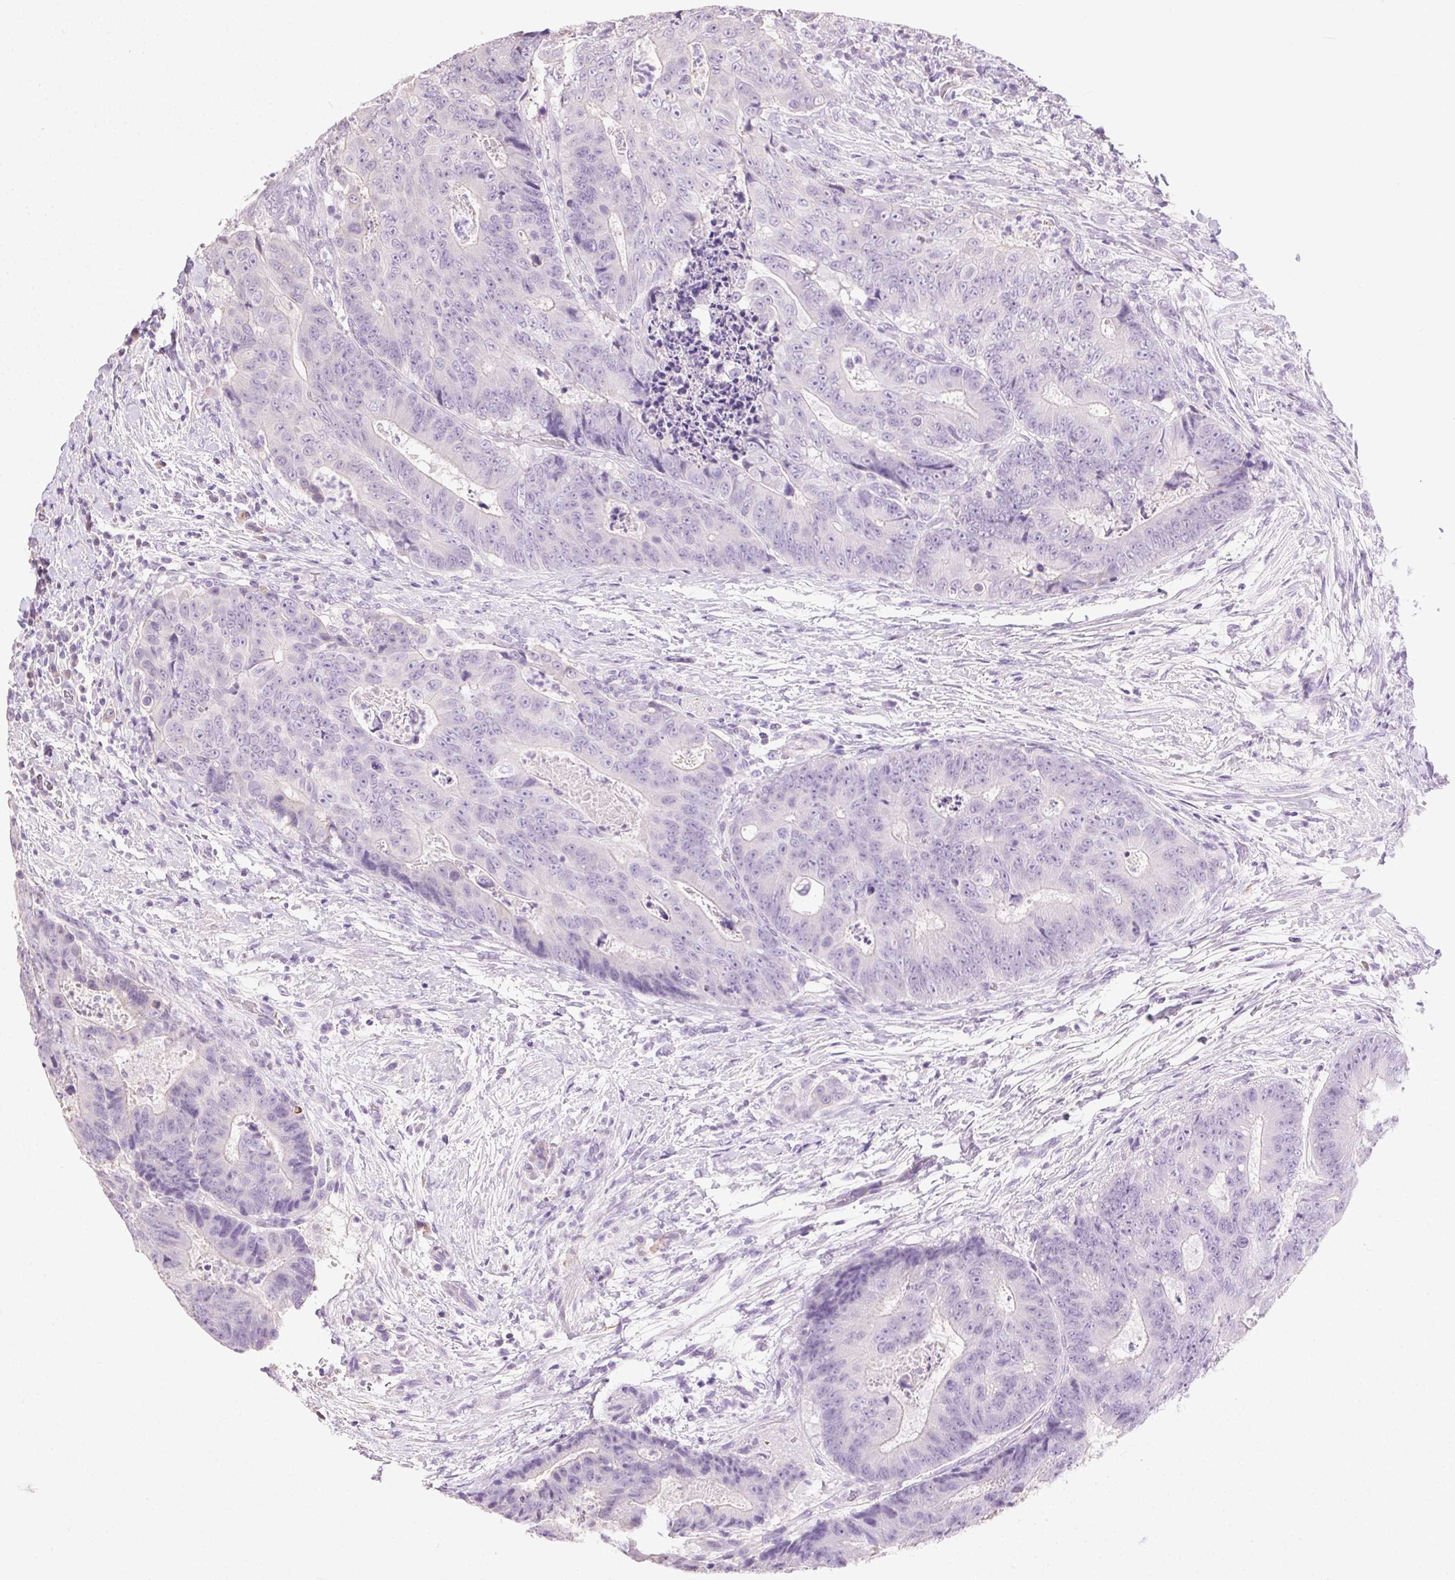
{"staining": {"intensity": "negative", "quantity": "none", "location": "none"}, "tissue": "colorectal cancer", "cell_type": "Tumor cells", "image_type": "cancer", "snomed": [{"axis": "morphology", "description": "Adenocarcinoma, NOS"}, {"axis": "topography", "description": "Colon"}], "caption": "Immunohistochemistry of human colorectal adenocarcinoma reveals no expression in tumor cells.", "gene": "SYCE2", "patient": {"sex": "female", "age": 48}}